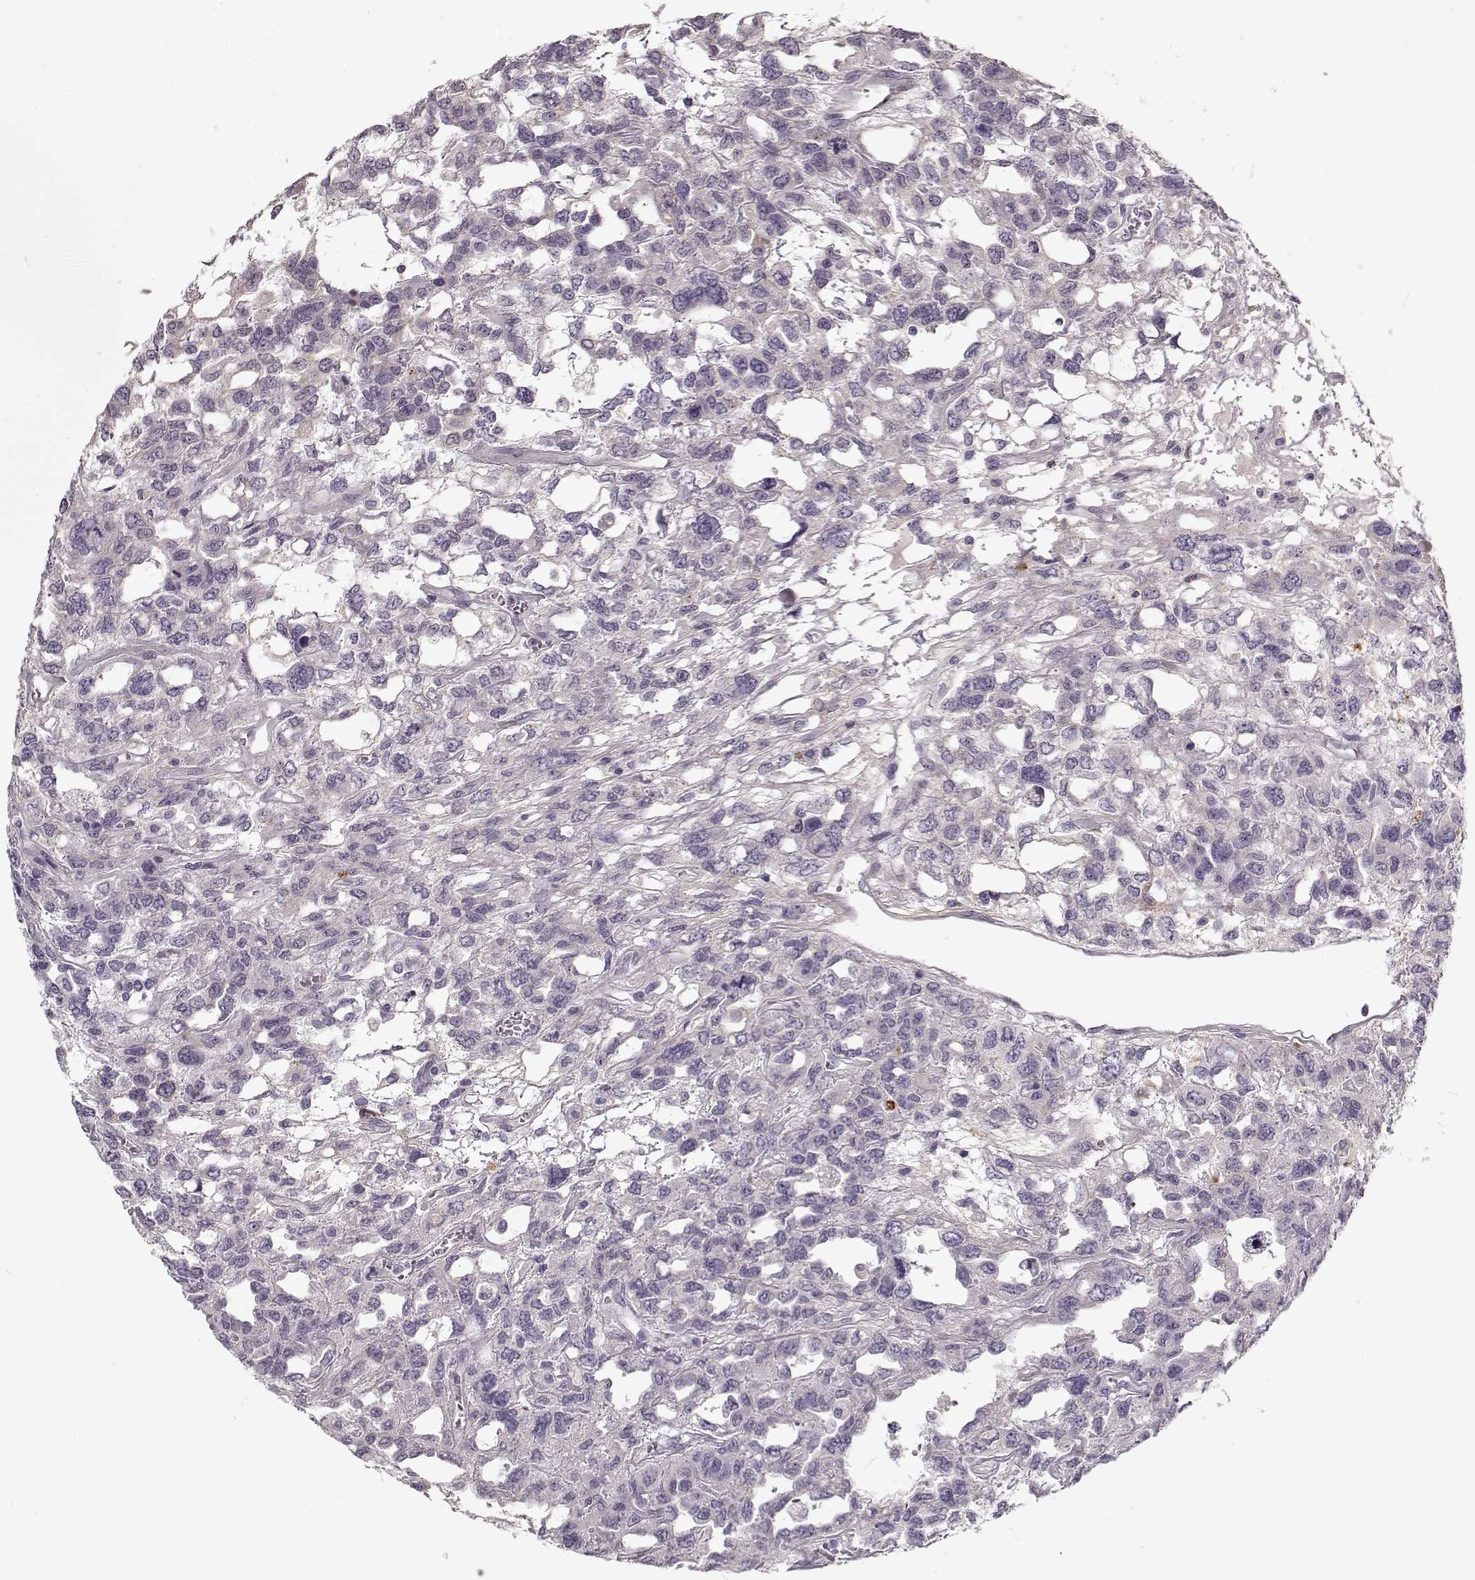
{"staining": {"intensity": "negative", "quantity": "none", "location": "none"}, "tissue": "testis cancer", "cell_type": "Tumor cells", "image_type": "cancer", "snomed": [{"axis": "morphology", "description": "Seminoma, NOS"}, {"axis": "topography", "description": "Testis"}], "caption": "Human testis seminoma stained for a protein using immunohistochemistry (IHC) exhibits no positivity in tumor cells.", "gene": "LUM", "patient": {"sex": "male", "age": 52}}